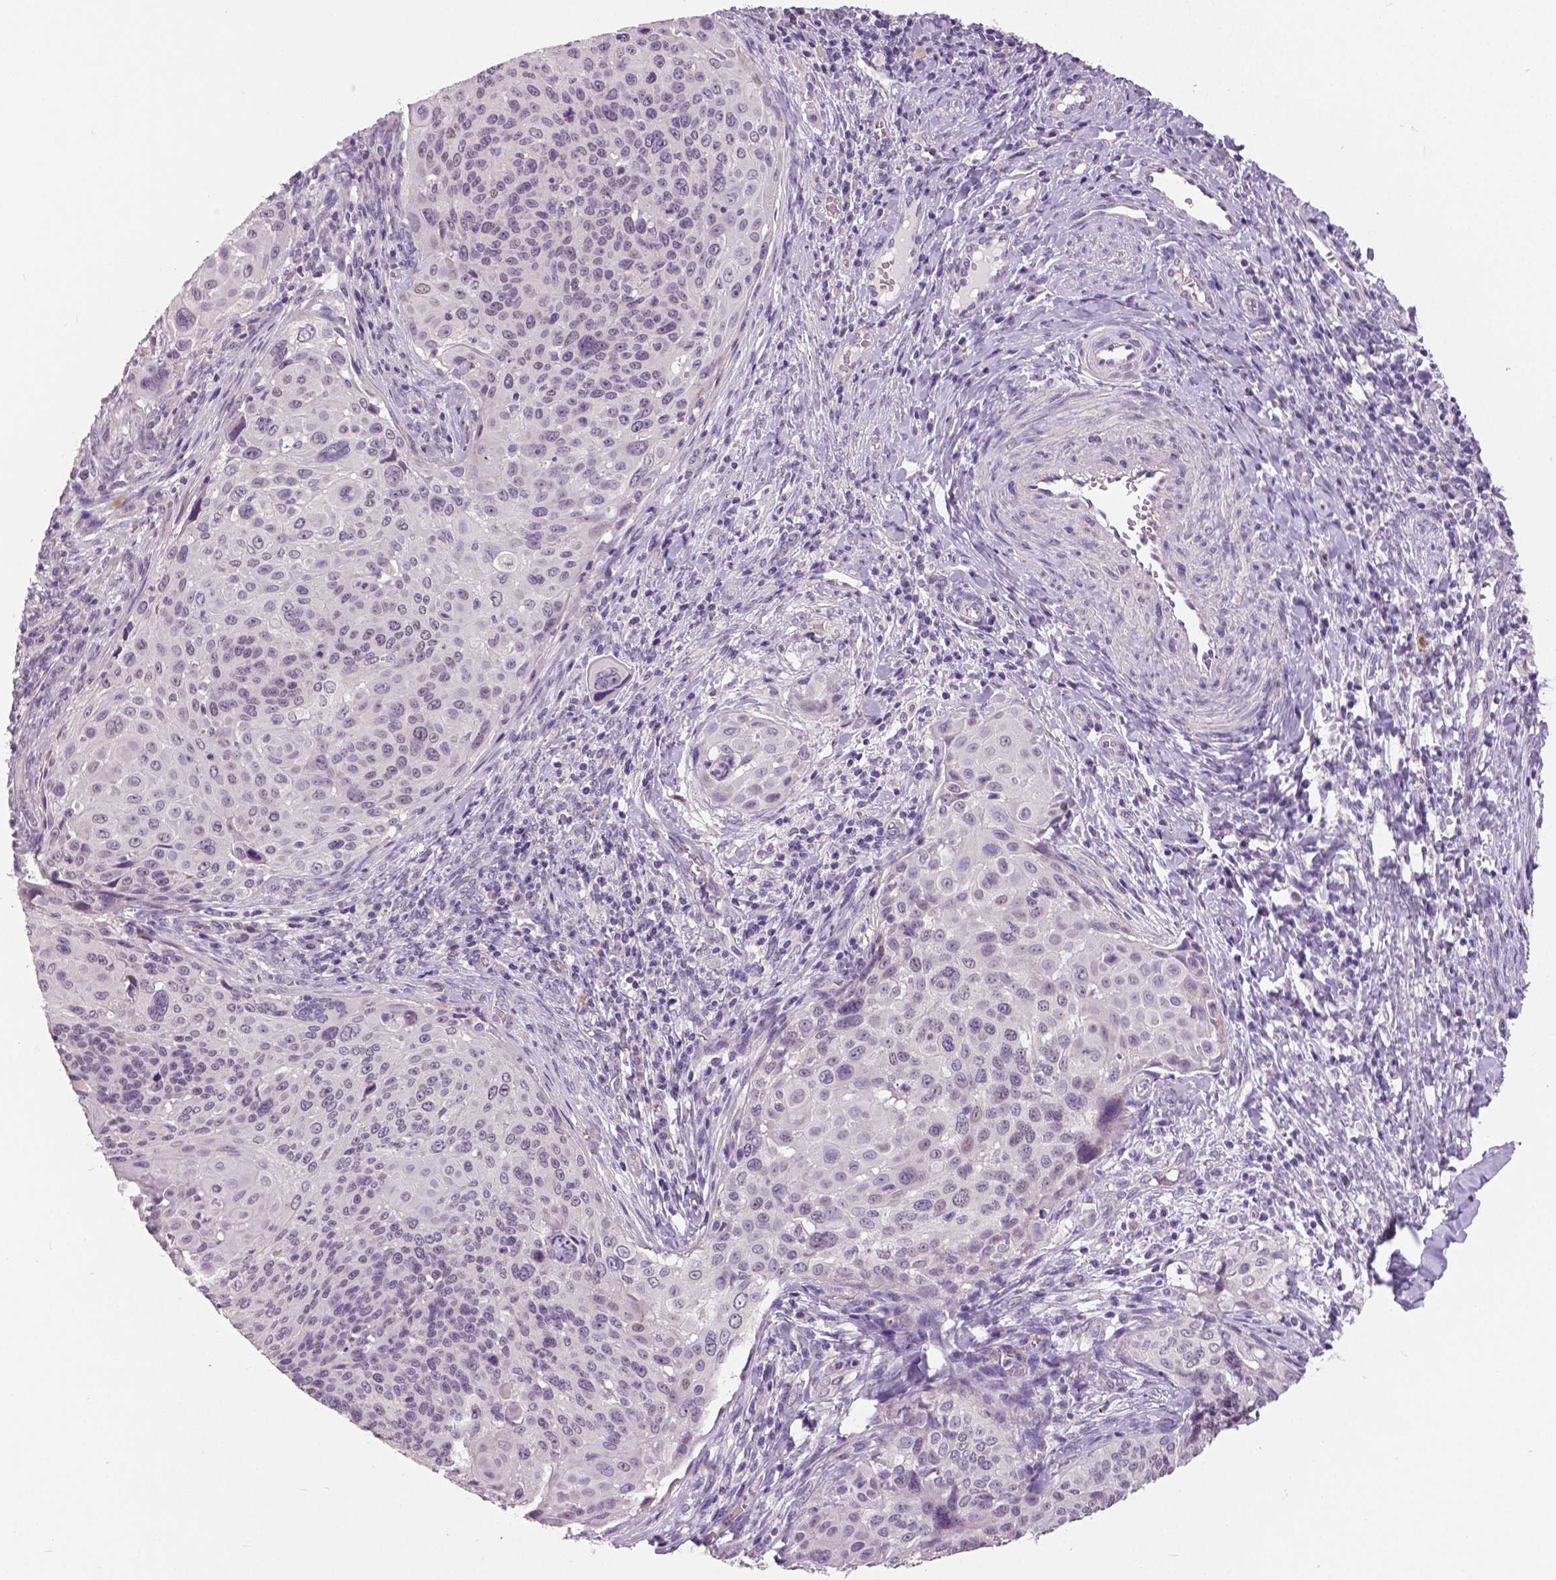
{"staining": {"intensity": "negative", "quantity": "none", "location": "none"}, "tissue": "cervical cancer", "cell_type": "Tumor cells", "image_type": "cancer", "snomed": [{"axis": "morphology", "description": "Squamous cell carcinoma, NOS"}, {"axis": "topography", "description": "Cervix"}], "caption": "Tumor cells are negative for protein expression in human cervical squamous cell carcinoma.", "gene": "FOXA1", "patient": {"sex": "female", "age": 49}}